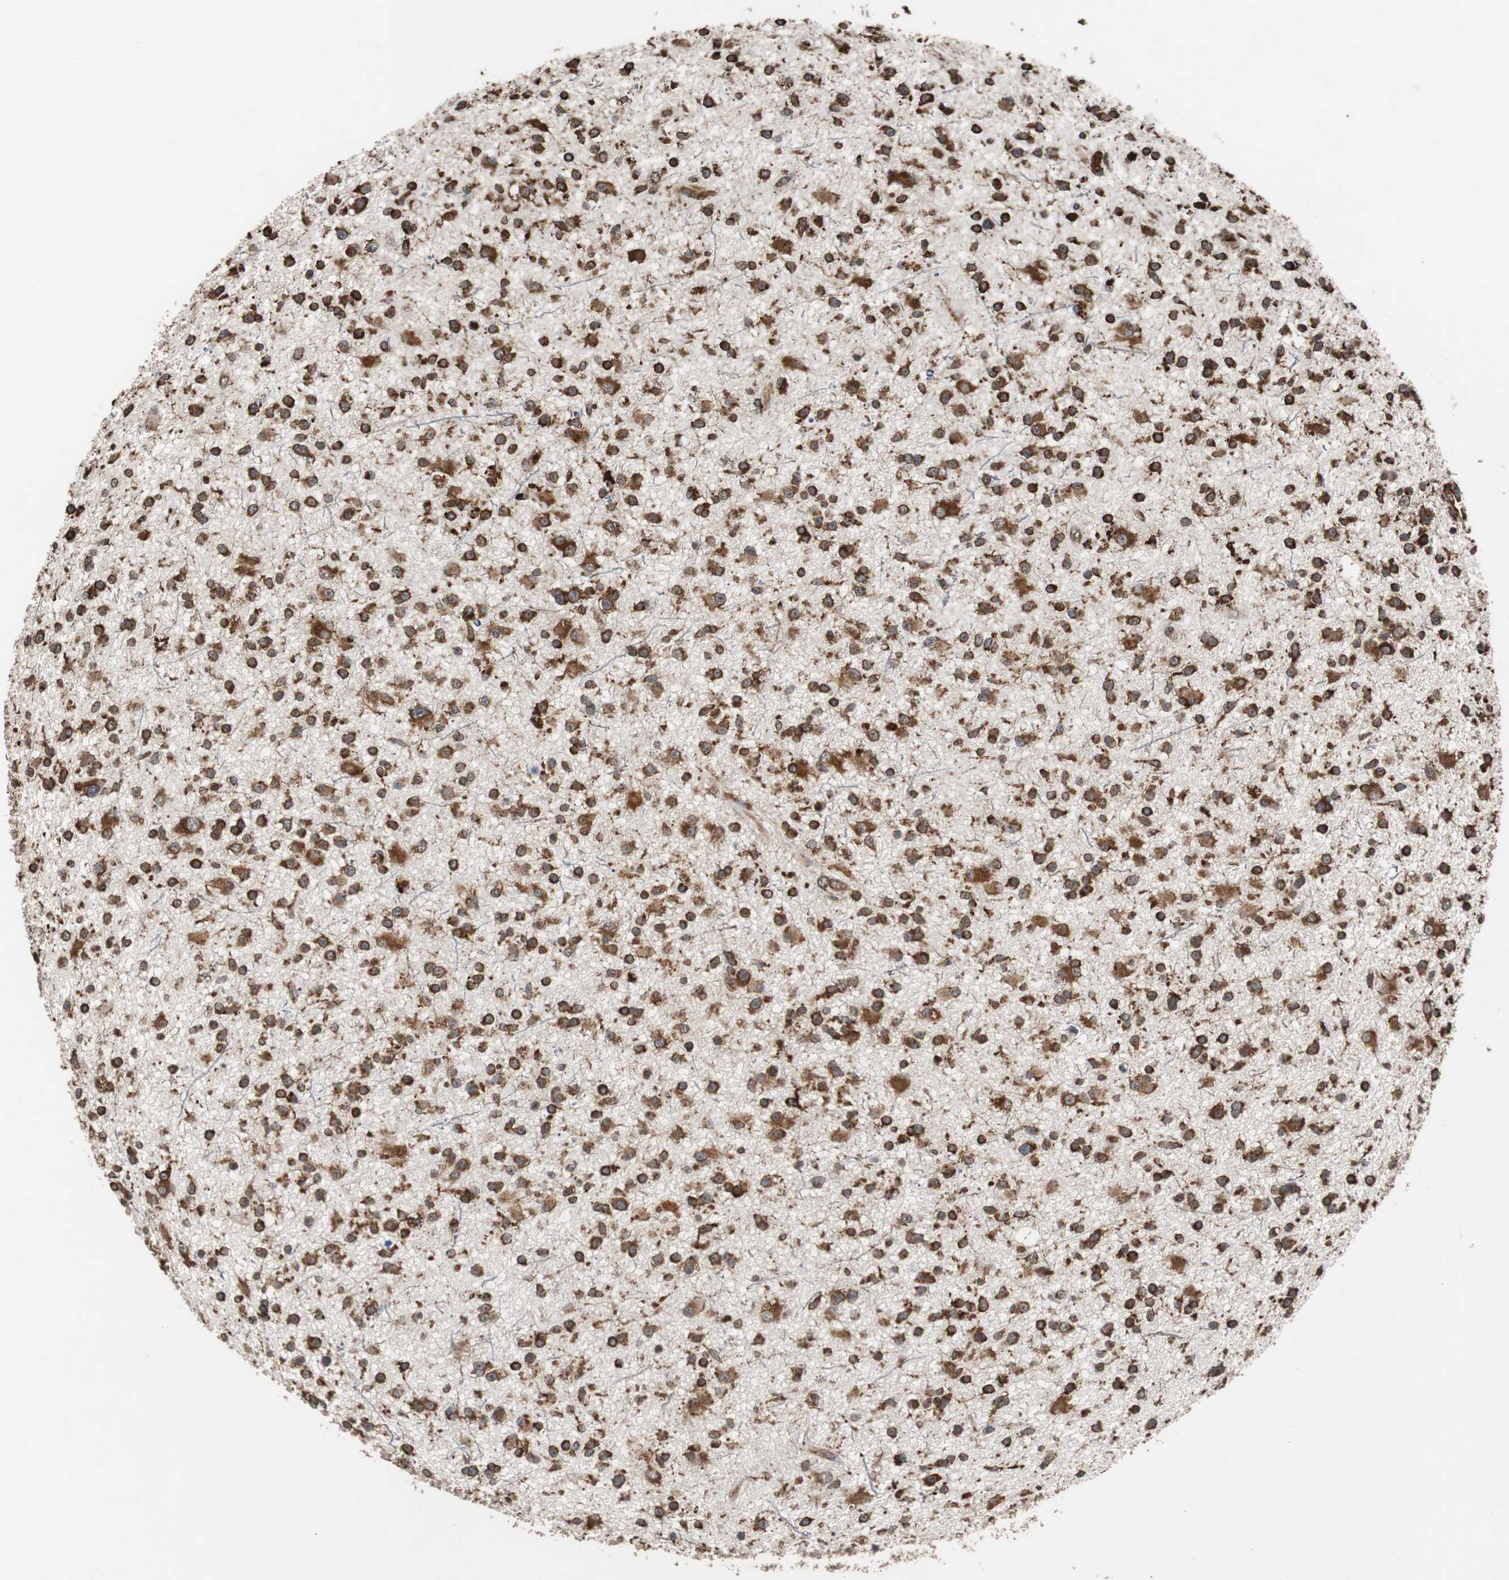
{"staining": {"intensity": "strong", "quantity": ">75%", "location": "cytoplasmic/membranous"}, "tissue": "glioma", "cell_type": "Tumor cells", "image_type": "cancer", "snomed": [{"axis": "morphology", "description": "Glioma, malignant, High grade"}, {"axis": "topography", "description": "Brain"}], "caption": "A micrograph of glioma stained for a protein displays strong cytoplasmic/membranous brown staining in tumor cells.", "gene": "USP10", "patient": {"sex": "male", "age": 33}}